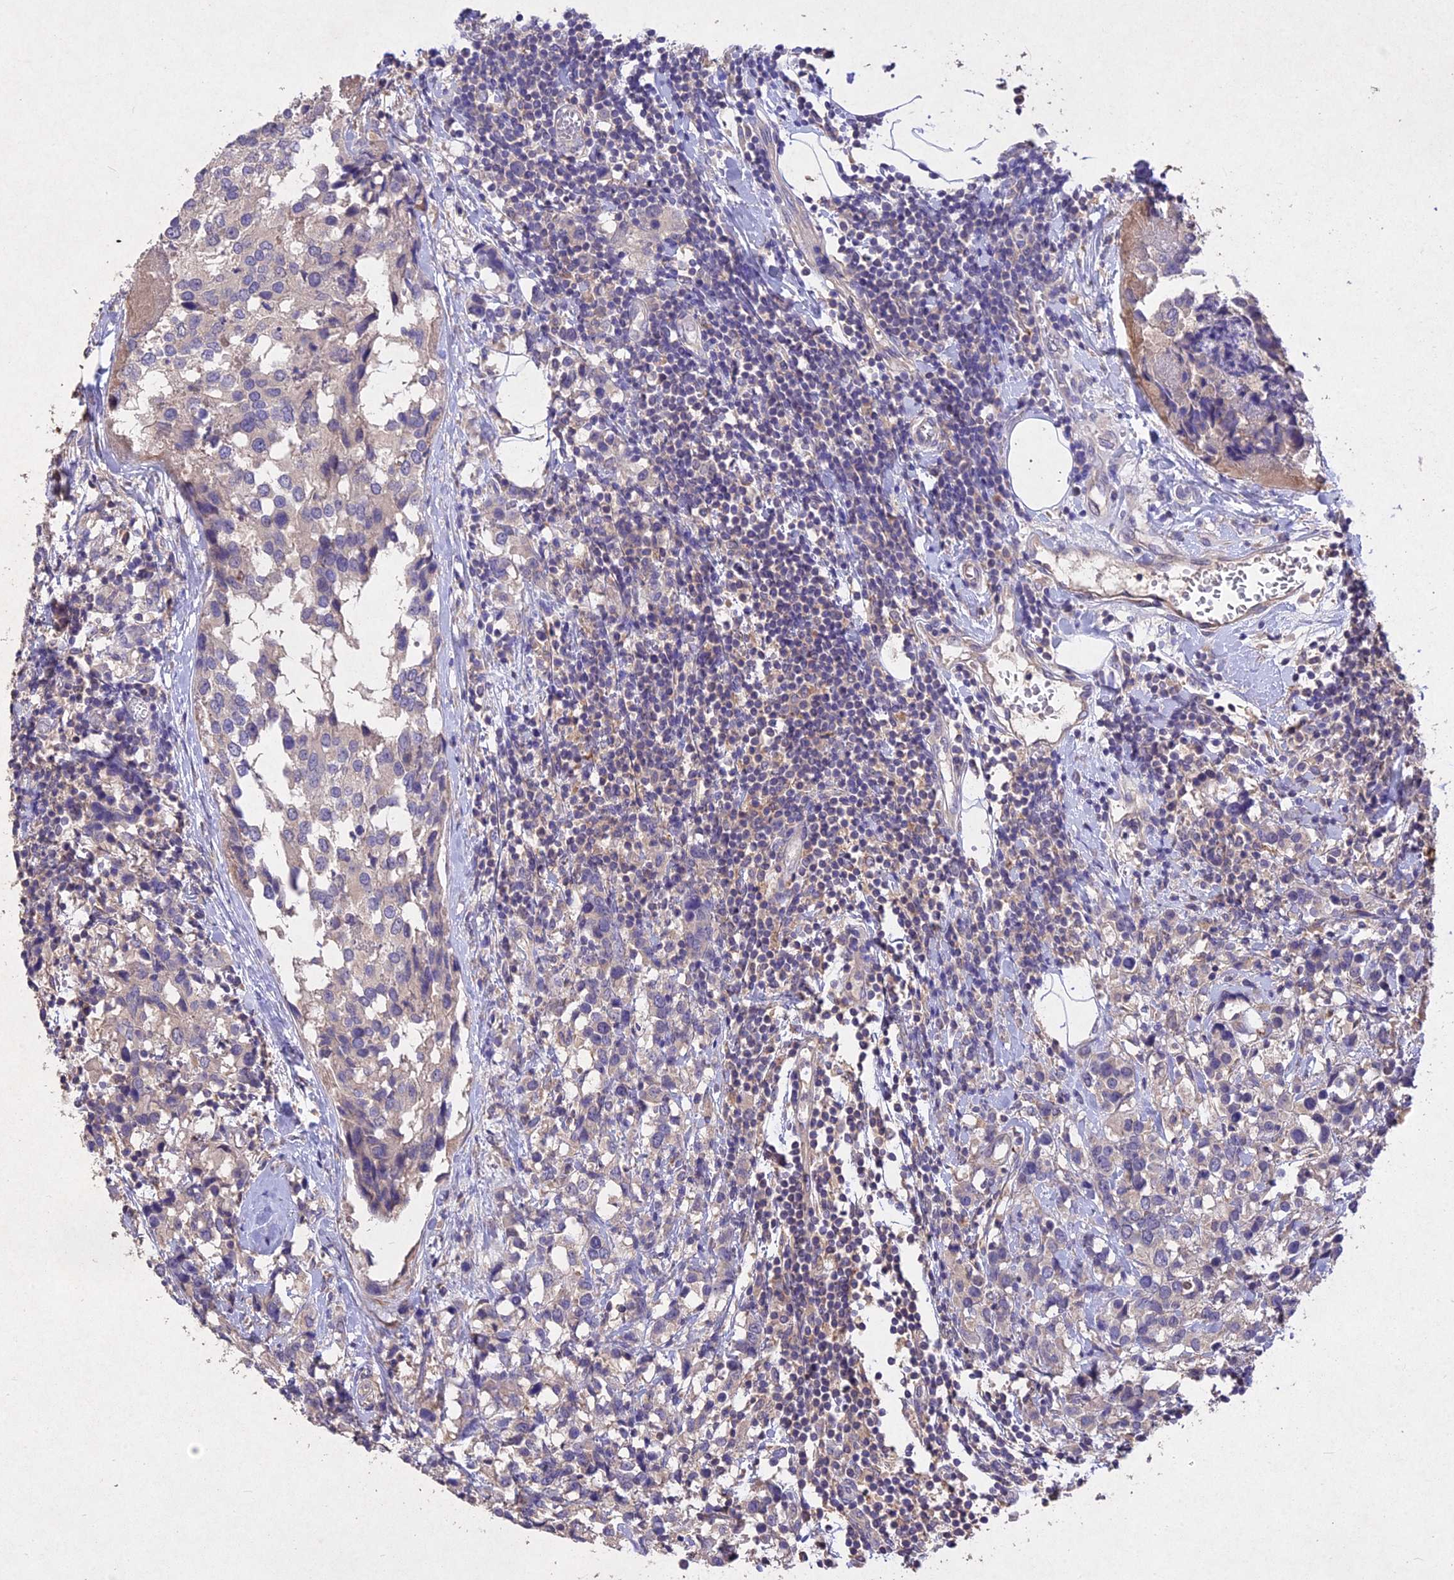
{"staining": {"intensity": "negative", "quantity": "none", "location": "none"}, "tissue": "breast cancer", "cell_type": "Tumor cells", "image_type": "cancer", "snomed": [{"axis": "morphology", "description": "Lobular carcinoma"}, {"axis": "topography", "description": "Breast"}], "caption": "Immunohistochemistry micrograph of neoplastic tissue: breast cancer stained with DAB reveals no significant protein expression in tumor cells. Brightfield microscopy of IHC stained with DAB (3,3'-diaminobenzidine) (brown) and hematoxylin (blue), captured at high magnification.", "gene": "SLC26A4", "patient": {"sex": "female", "age": 59}}